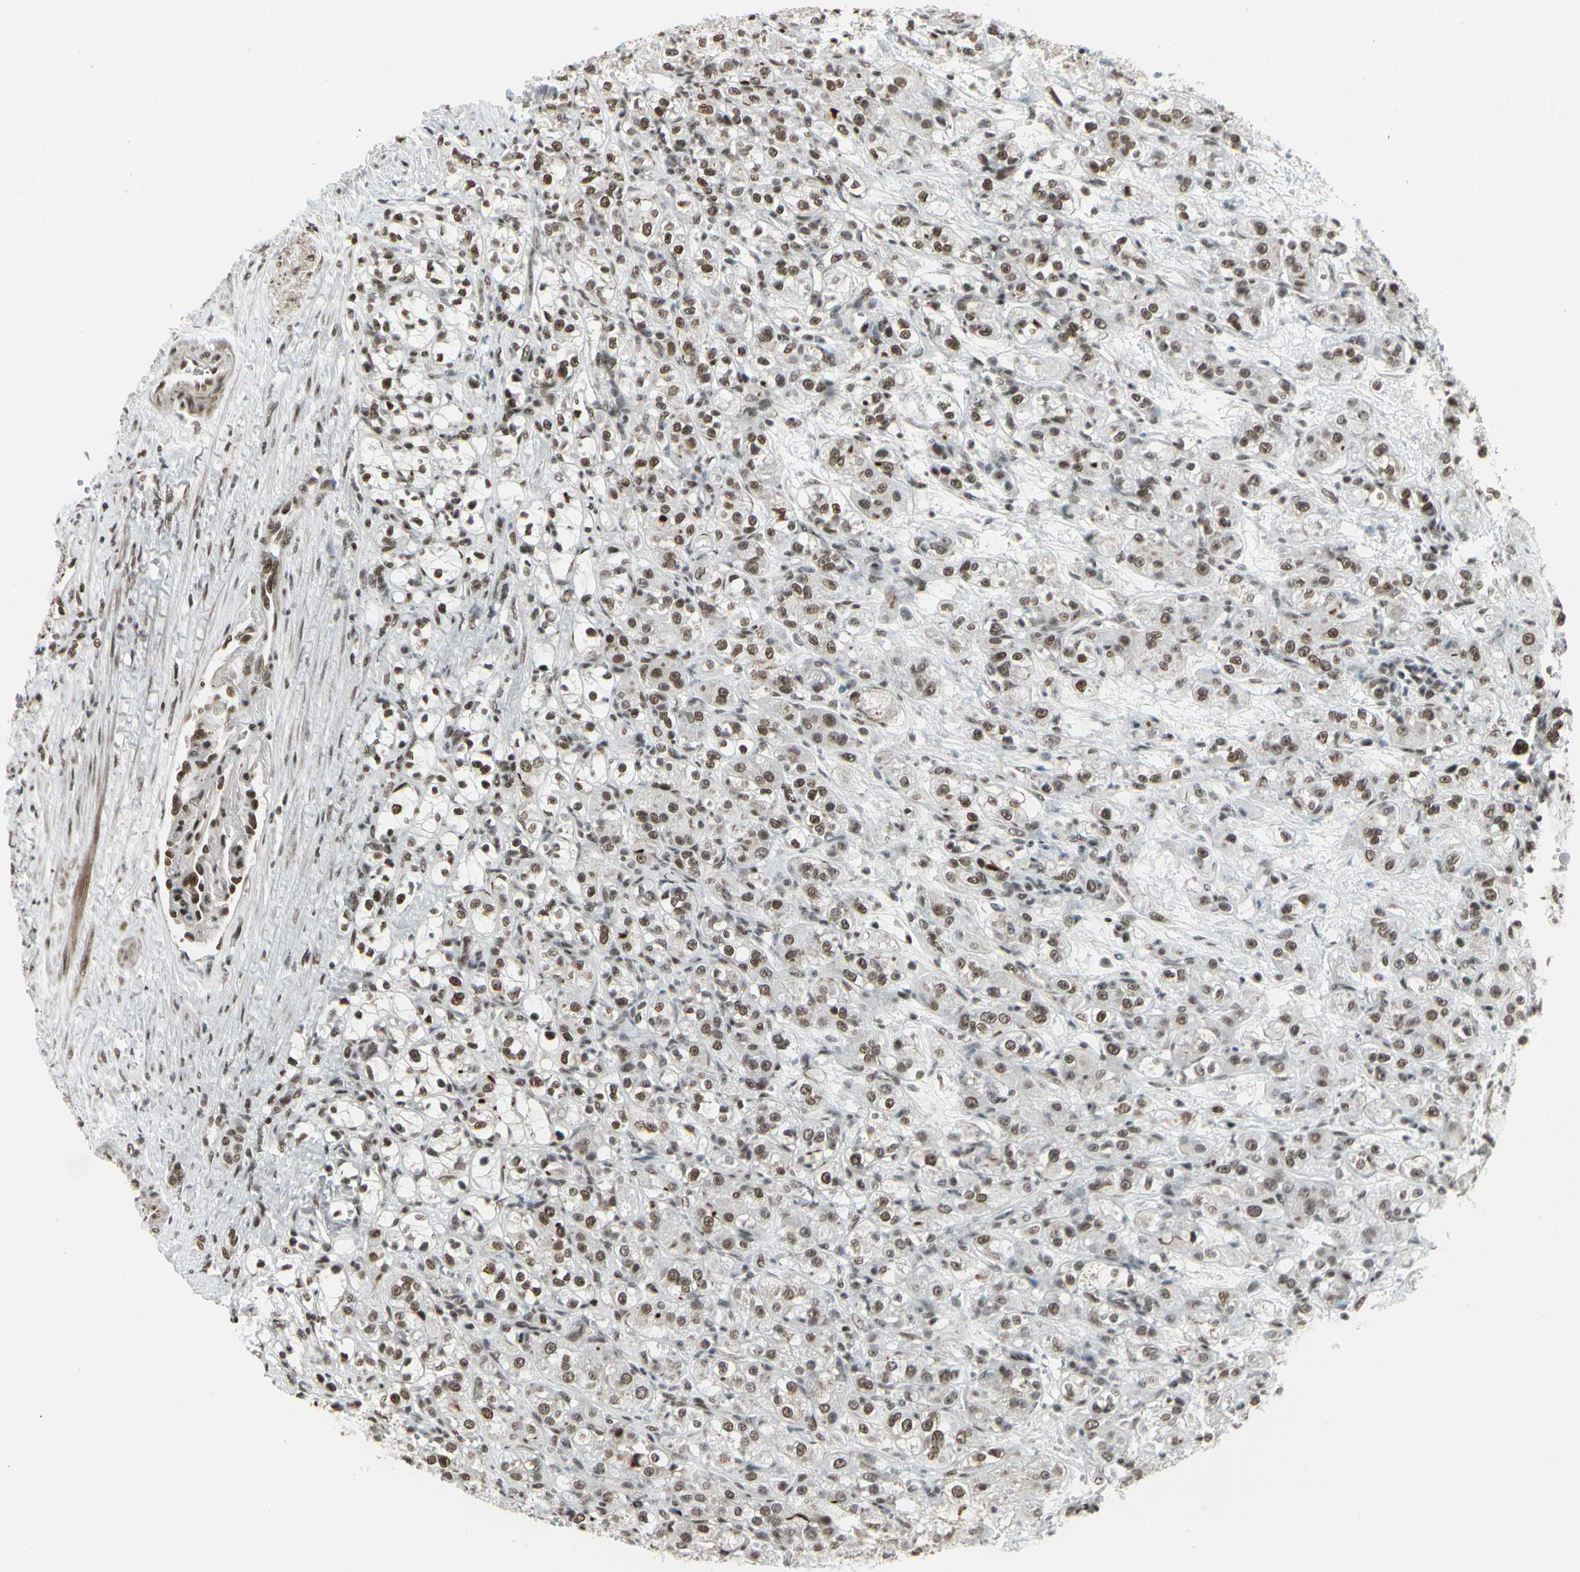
{"staining": {"intensity": "moderate", "quantity": ">75%", "location": "nuclear"}, "tissue": "renal cancer", "cell_type": "Tumor cells", "image_type": "cancer", "snomed": [{"axis": "morphology", "description": "Normal tissue, NOS"}, {"axis": "morphology", "description": "Adenocarcinoma, NOS"}, {"axis": "topography", "description": "Kidney"}], "caption": "Protein expression analysis of human renal cancer (adenocarcinoma) reveals moderate nuclear expression in approximately >75% of tumor cells. (DAB (3,3'-diaminobenzidine) = brown stain, brightfield microscopy at high magnification).", "gene": "HMG20A", "patient": {"sex": "male", "age": 61}}